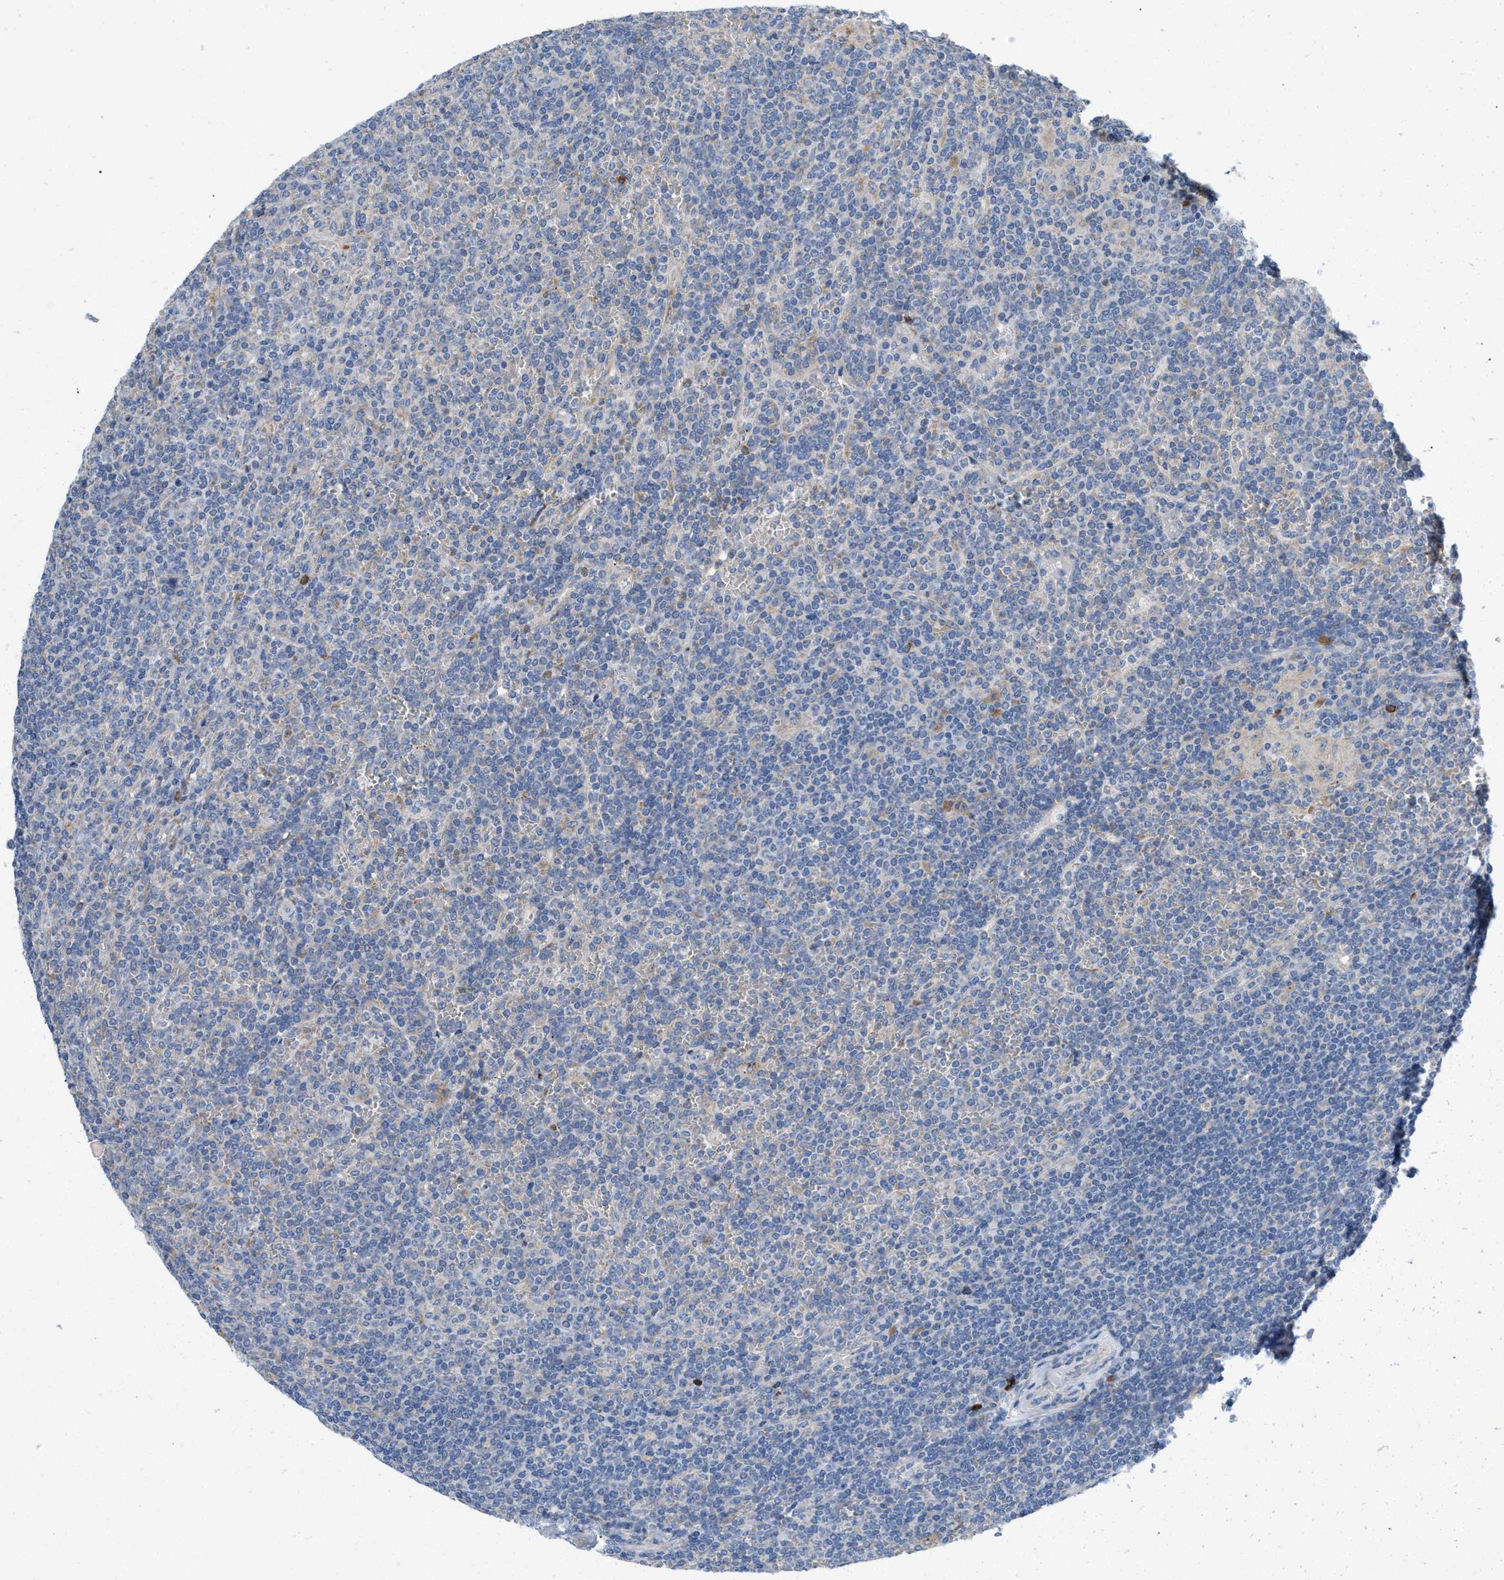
{"staining": {"intensity": "negative", "quantity": "none", "location": "none"}, "tissue": "lymphoma", "cell_type": "Tumor cells", "image_type": "cancer", "snomed": [{"axis": "morphology", "description": "Malignant lymphoma, non-Hodgkin's type, Low grade"}, {"axis": "topography", "description": "Spleen"}], "caption": "Immunohistochemistry (IHC) micrograph of lymphoma stained for a protein (brown), which exhibits no positivity in tumor cells.", "gene": "DYNC2I1", "patient": {"sex": "female", "age": 19}}